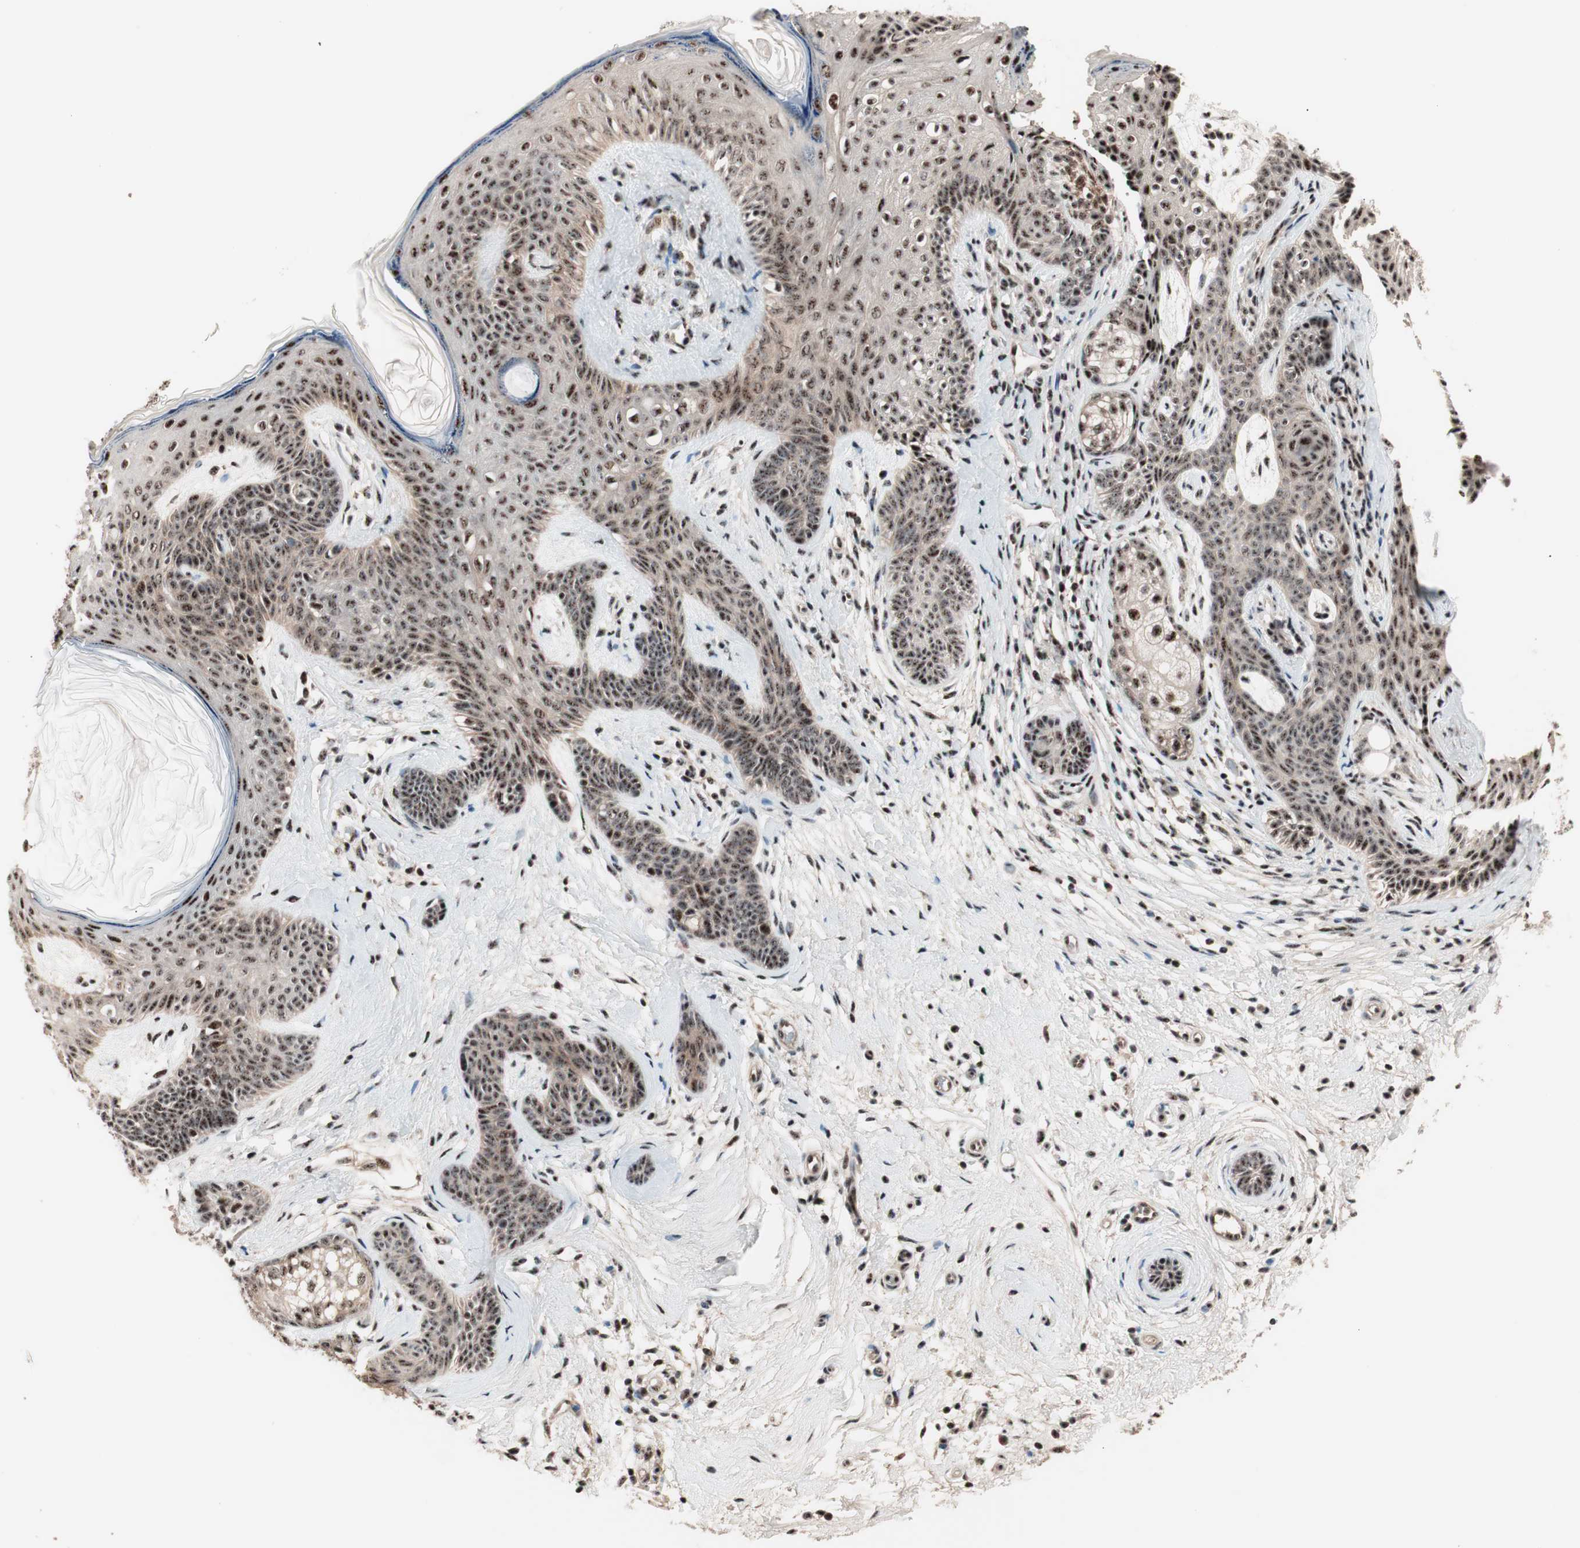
{"staining": {"intensity": "moderate", "quantity": ">75%", "location": "nuclear"}, "tissue": "skin cancer", "cell_type": "Tumor cells", "image_type": "cancer", "snomed": [{"axis": "morphology", "description": "Developmental malformation"}, {"axis": "morphology", "description": "Basal cell carcinoma"}, {"axis": "topography", "description": "Skin"}], "caption": "Tumor cells demonstrate medium levels of moderate nuclear staining in about >75% of cells in skin basal cell carcinoma.", "gene": "NR5A2", "patient": {"sex": "female", "age": 62}}